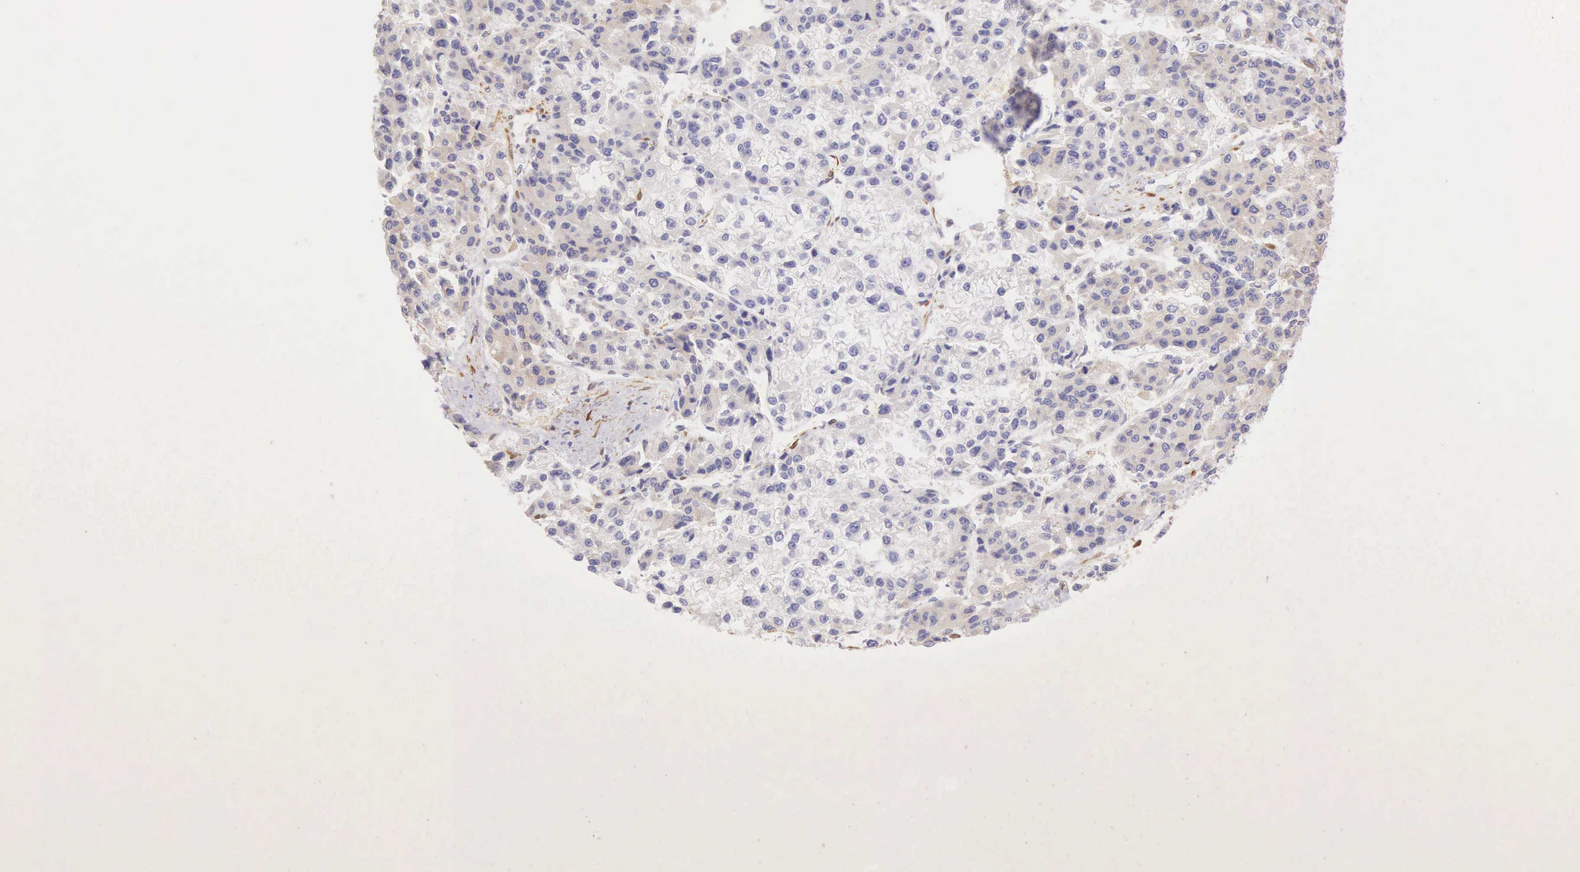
{"staining": {"intensity": "negative", "quantity": "none", "location": "none"}, "tissue": "liver cancer", "cell_type": "Tumor cells", "image_type": "cancer", "snomed": [{"axis": "morphology", "description": "Carcinoma, Hepatocellular, NOS"}, {"axis": "topography", "description": "Liver"}], "caption": "Liver cancer stained for a protein using IHC displays no staining tumor cells.", "gene": "CNN1", "patient": {"sex": "female", "age": 66}}